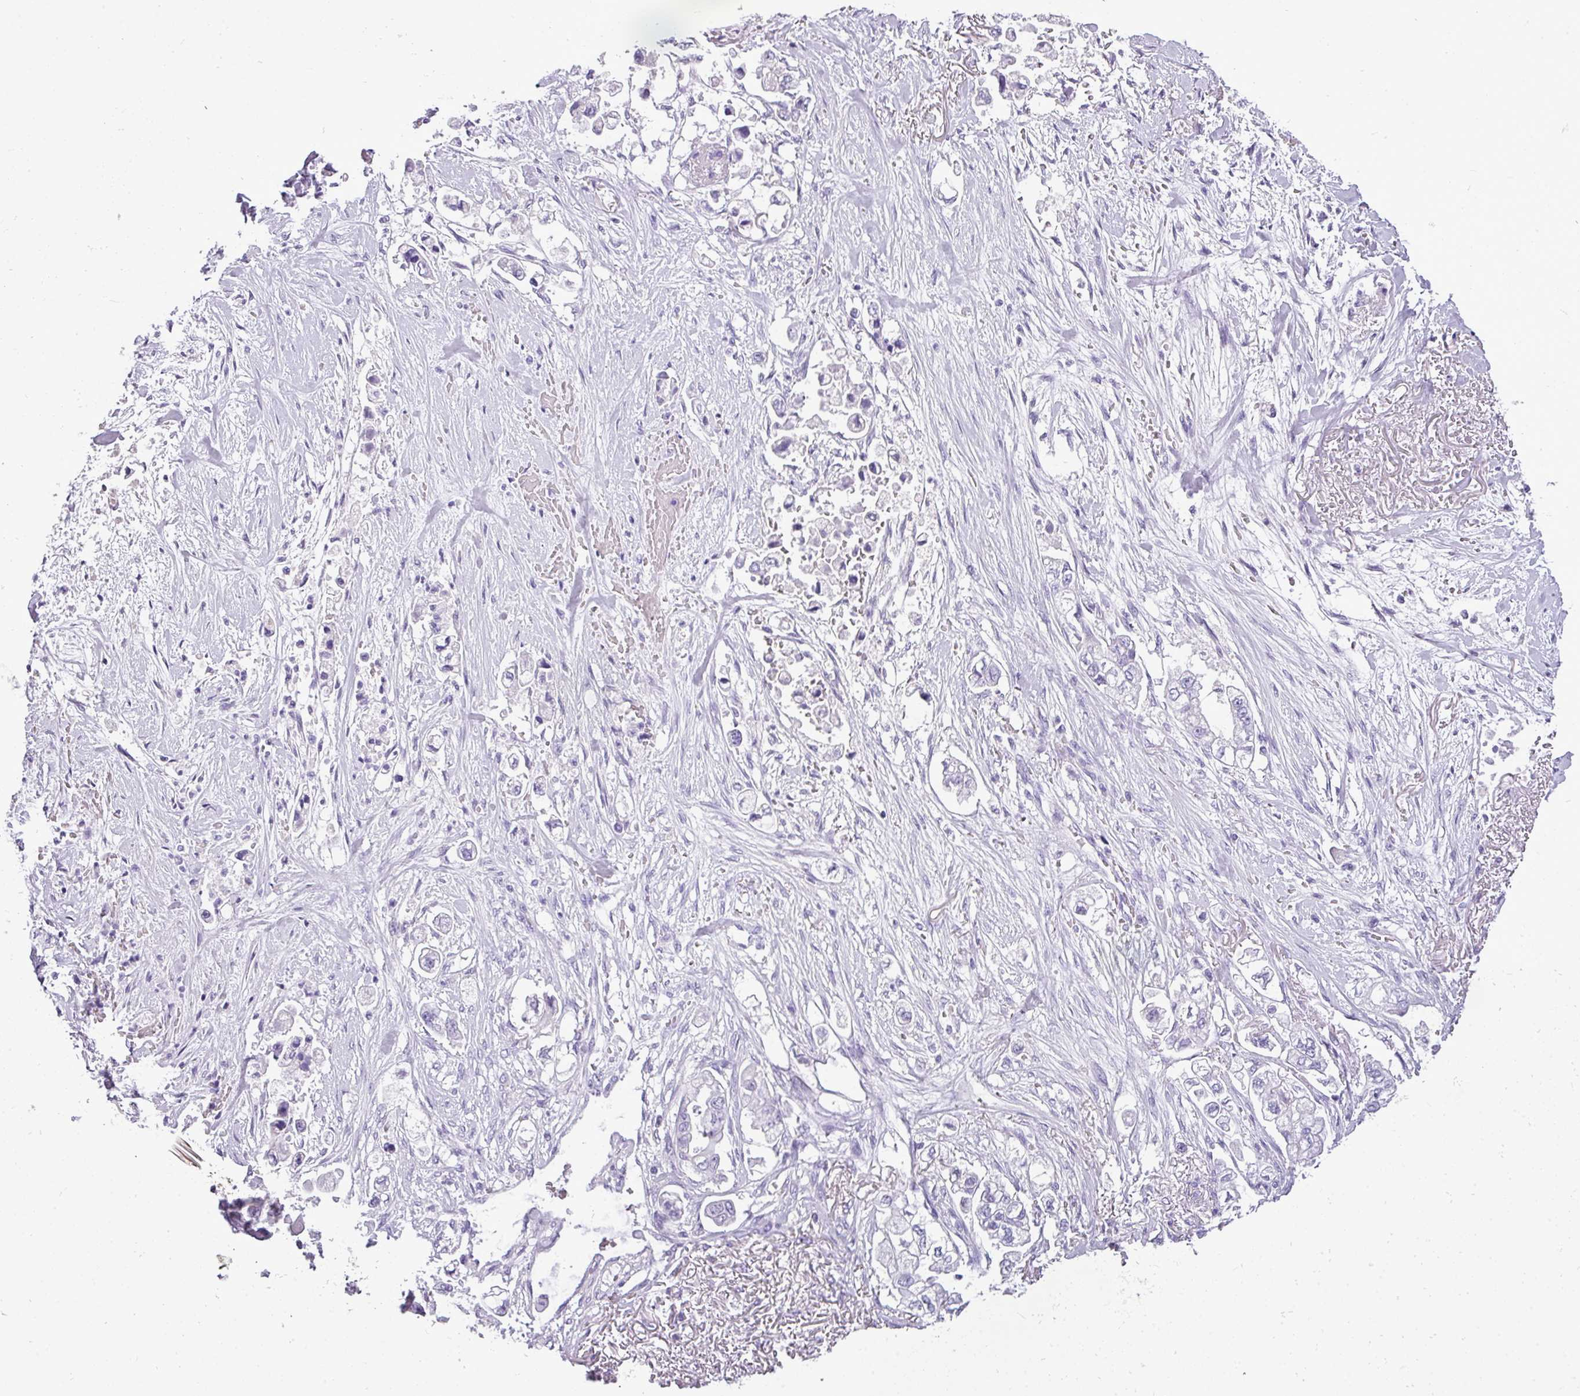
{"staining": {"intensity": "negative", "quantity": "none", "location": "none"}, "tissue": "stomach cancer", "cell_type": "Tumor cells", "image_type": "cancer", "snomed": [{"axis": "morphology", "description": "Adenocarcinoma, NOS"}, {"axis": "topography", "description": "Stomach"}], "caption": "Micrograph shows no protein staining in tumor cells of adenocarcinoma (stomach) tissue. Nuclei are stained in blue.", "gene": "RBMXL2", "patient": {"sex": "male", "age": 62}}